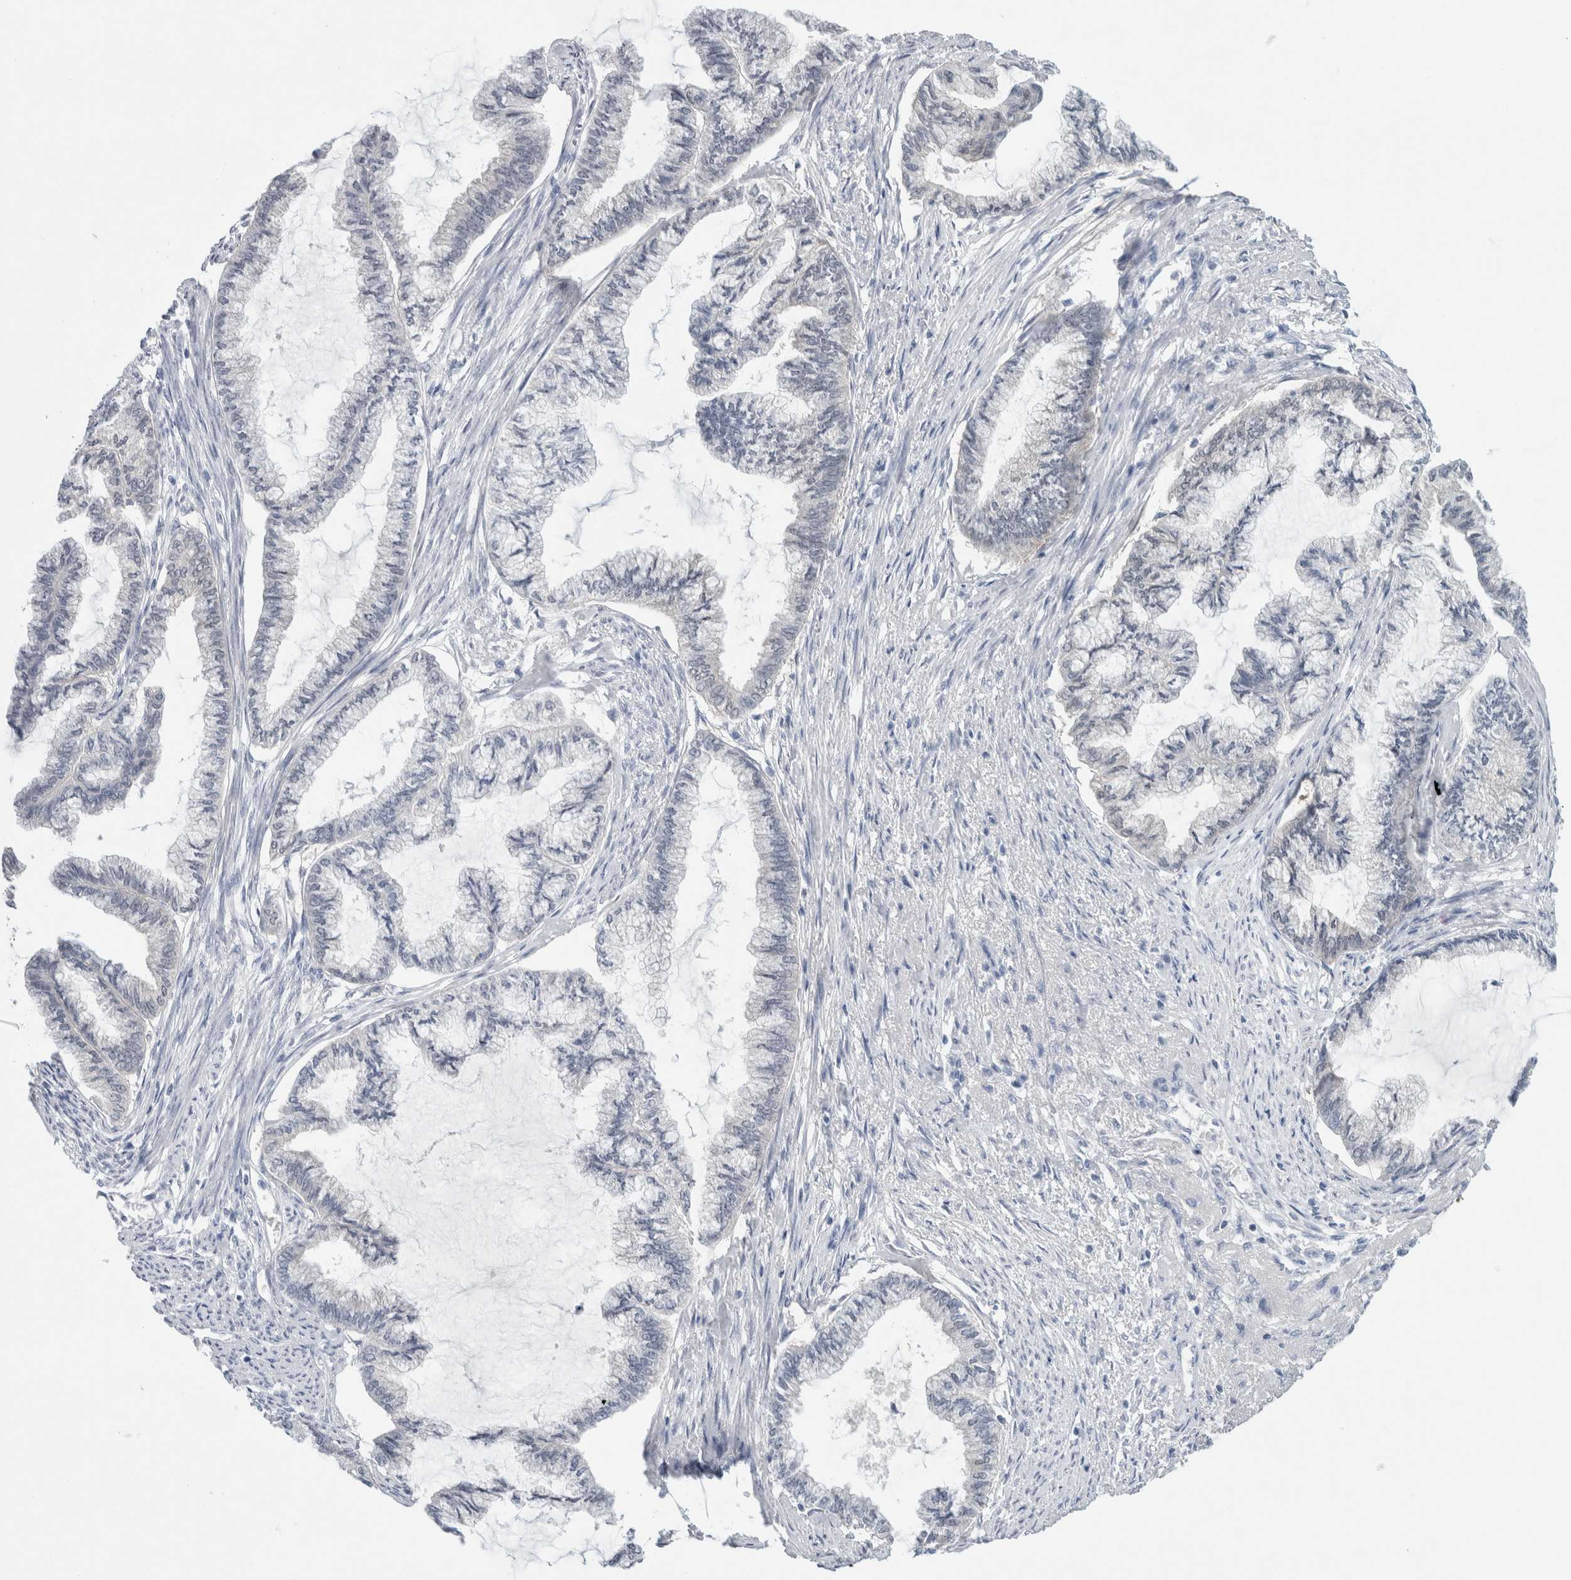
{"staining": {"intensity": "negative", "quantity": "none", "location": "none"}, "tissue": "endometrial cancer", "cell_type": "Tumor cells", "image_type": "cancer", "snomed": [{"axis": "morphology", "description": "Adenocarcinoma, NOS"}, {"axis": "topography", "description": "Endometrium"}], "caption": "IHC image of neoplastic tissue: human endometrial adenocarcinoma stained with DAB demonstrates no significant protein positivity in tumor cells.", "gene": "CASP6", "patient": {"sex": "female", "age": 86}}